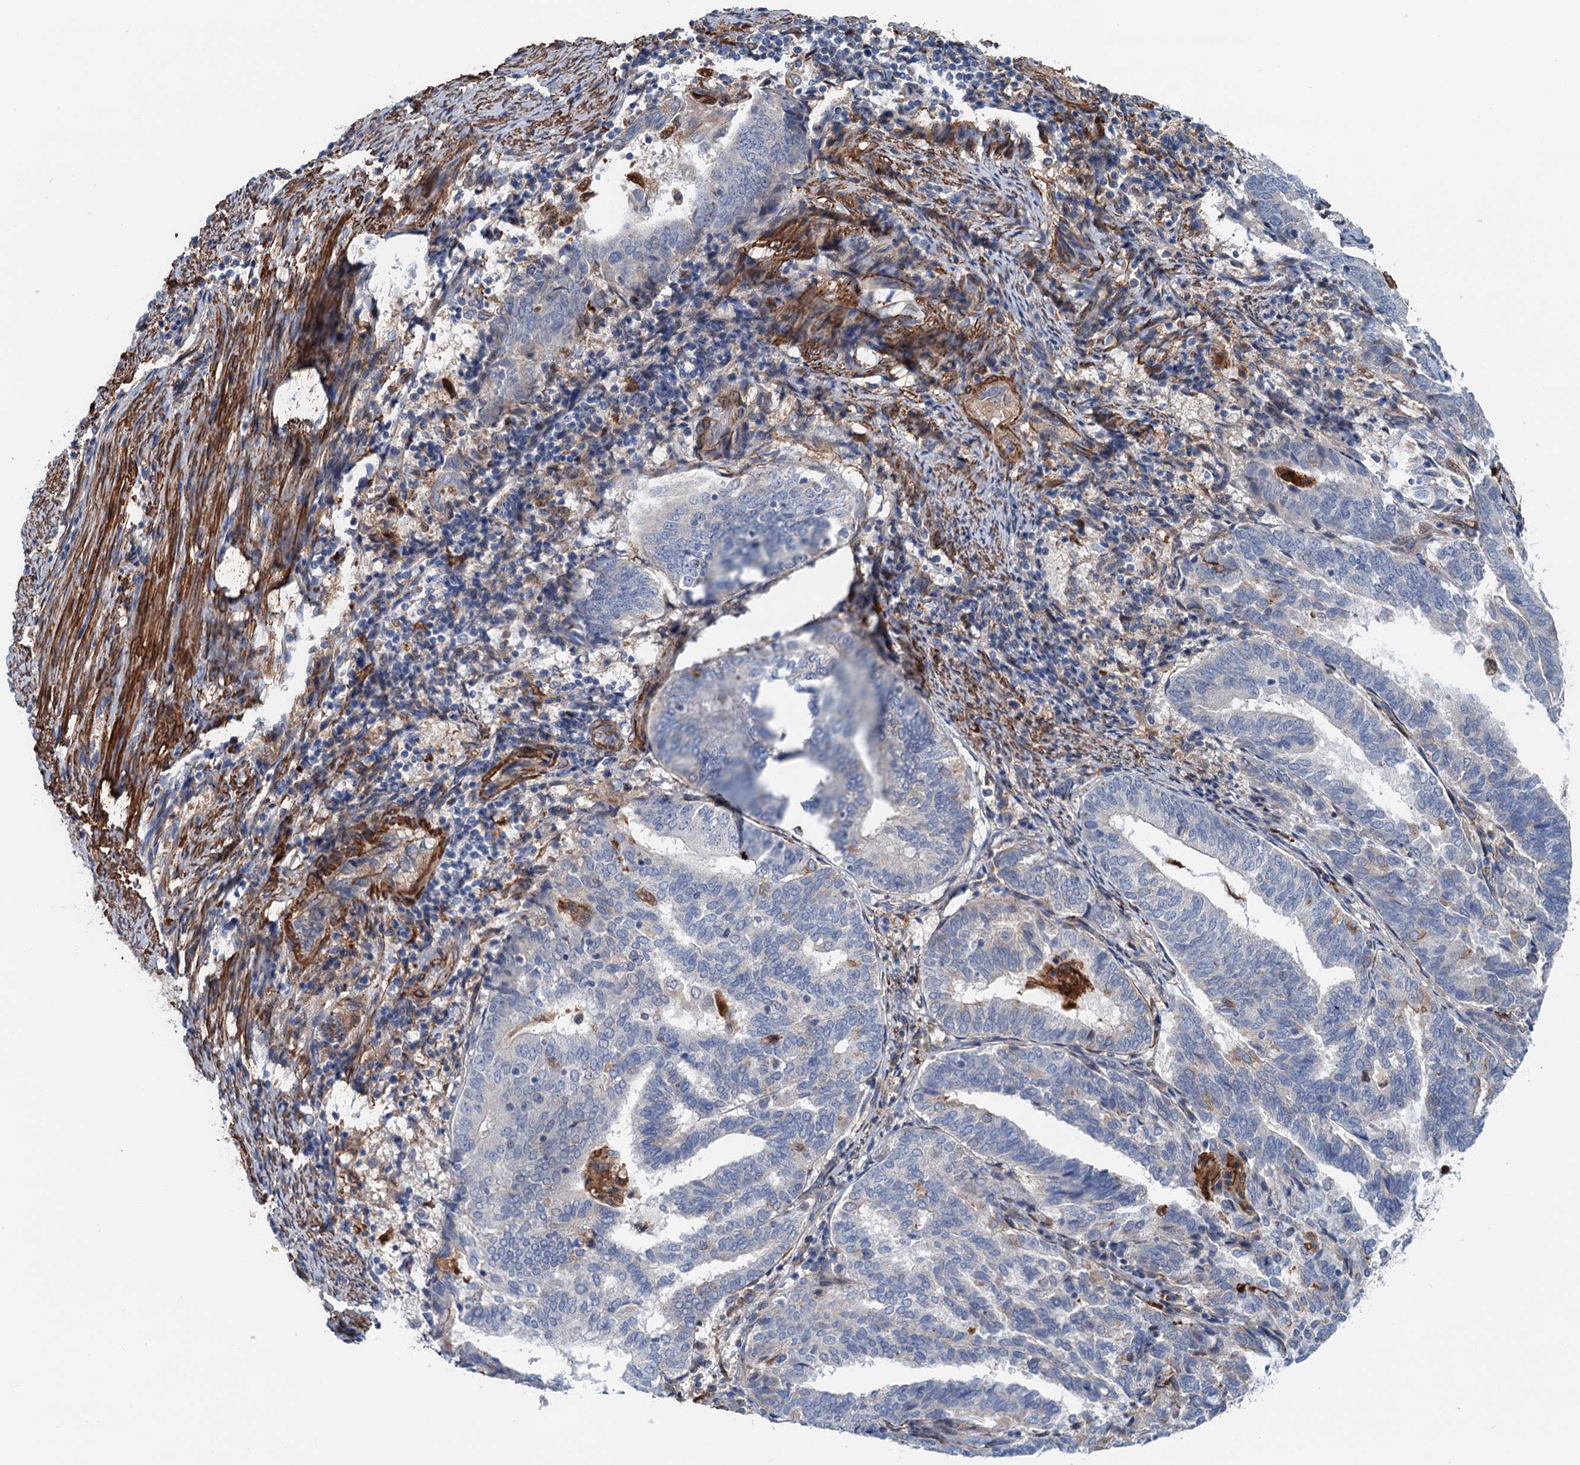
{"staining": {"intensity": "strong", "quantity": "<25%", "location": "cytoplasmic/membranous"}, "tissue": "endometrial cancer", "cell_type": "Tumor cells", "image_type": "cancer", "snomed": [{"axis": "morphology", "description": "Adenocarcinoma, NOS"}, {"axis": "topography", "description": "Endometrium"}], "caption": "Endometrial adenocarcinoma tissue displays strong cytoplasmic/membranous staining in about <25% of tumor cells, visualized by immunohistochemistry.", "gene": "CSTPP1", "patient": {"sex": "female", "age": 80}}